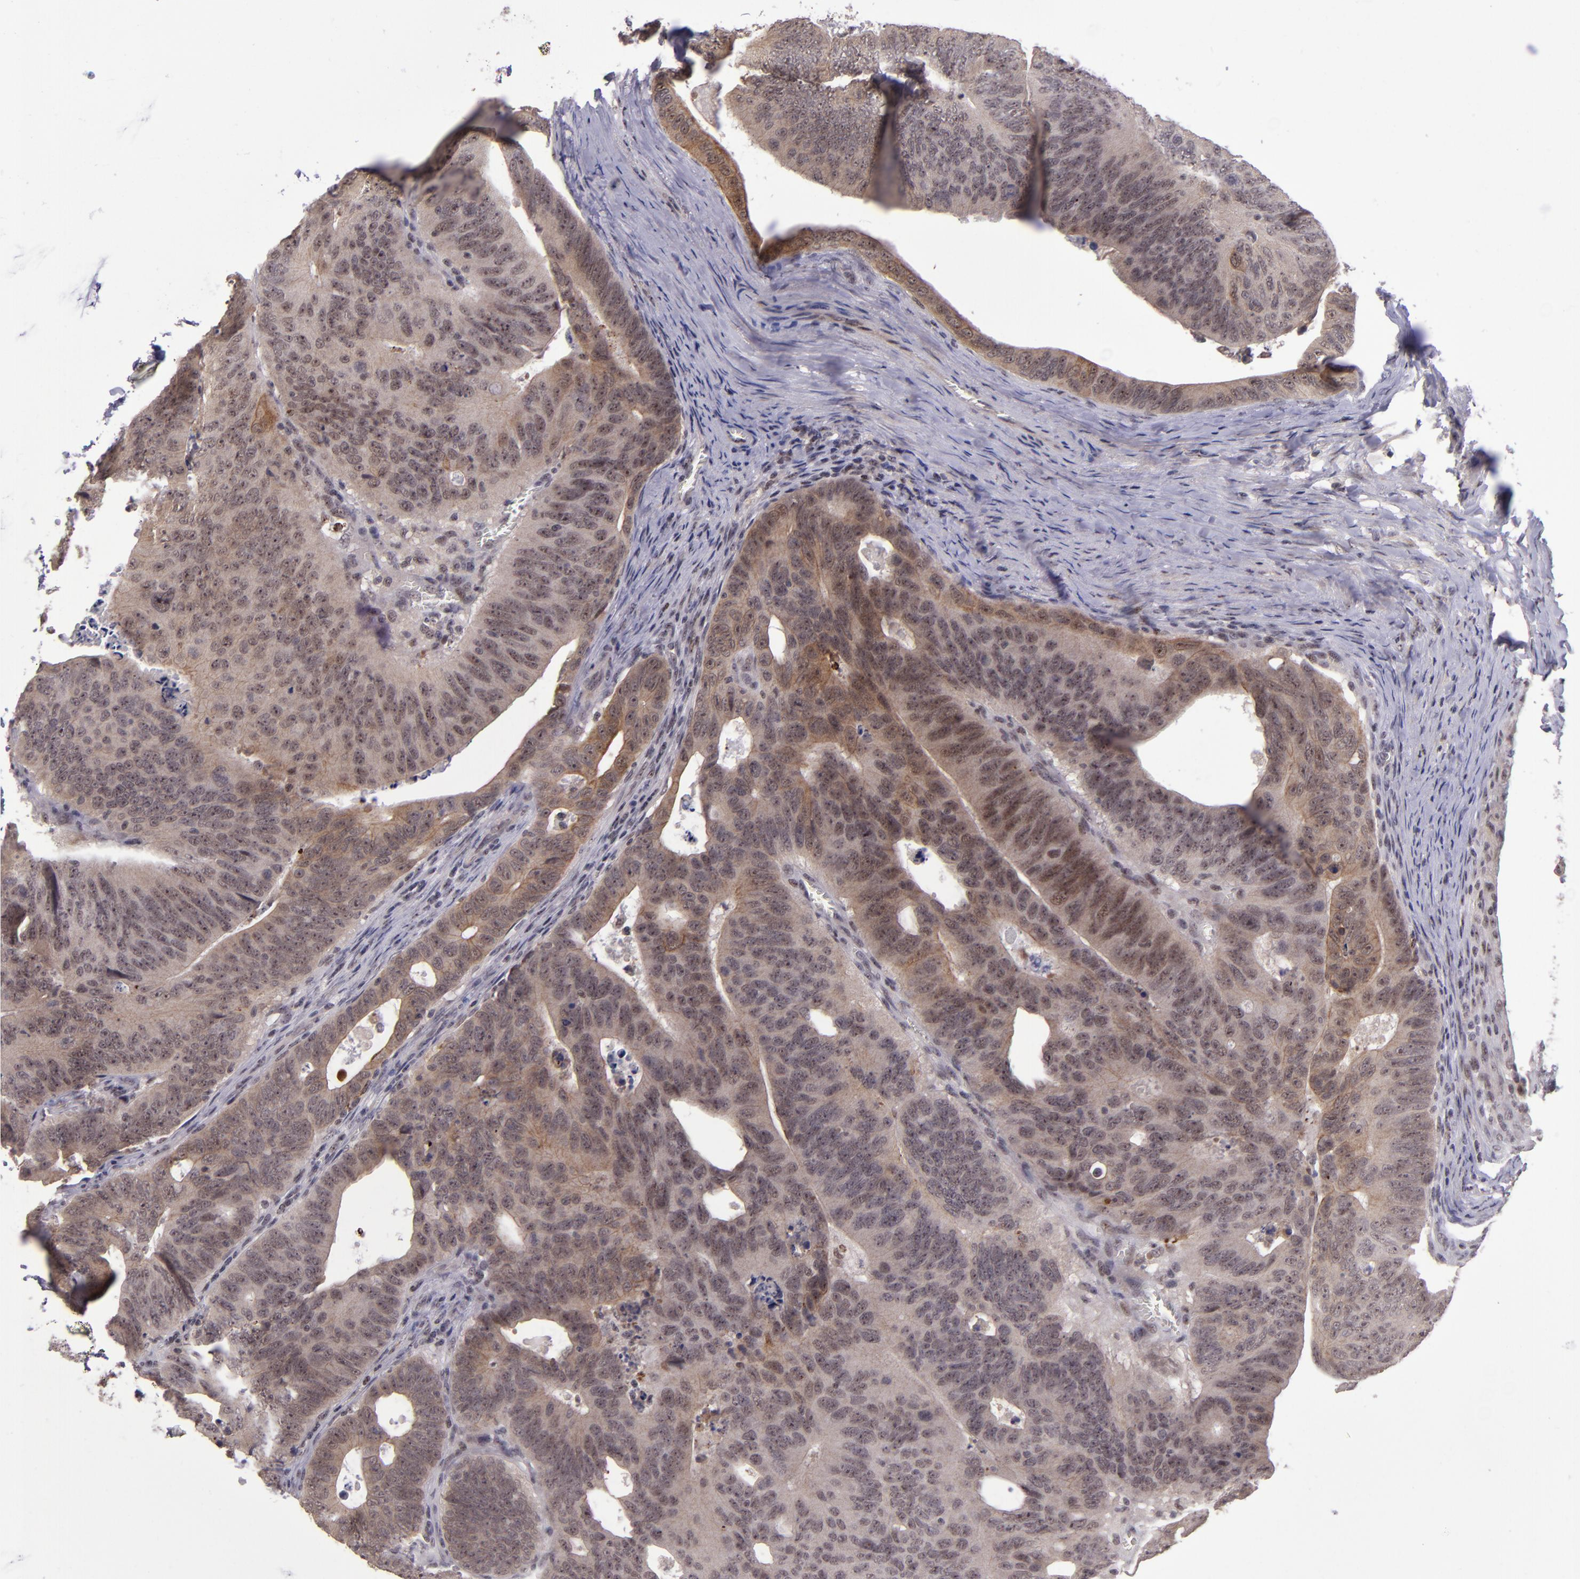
{"staining": {"intensity": "weak", "quantity": ">75%", "location": "cytoplasmic/membranous,nuclear"}, "tissue": "colorectal cancer", "cell_type": "Tumor cells", "image_type": "cancer", "snomed": [{"axis": "morphology", "description": "Adenocarcinoma, NOS"}, {"axis": "topography", "description": "Colon"}], "caption": "This image reveals immunohistochemistry staining of human colorectal adenocarcinoma, with low weak cytoplasmic/membranous and nuclear staining in about >75% of tumor cells.", "gene": "PCNX4", "patient": {"sex": "female", "age": 55}}